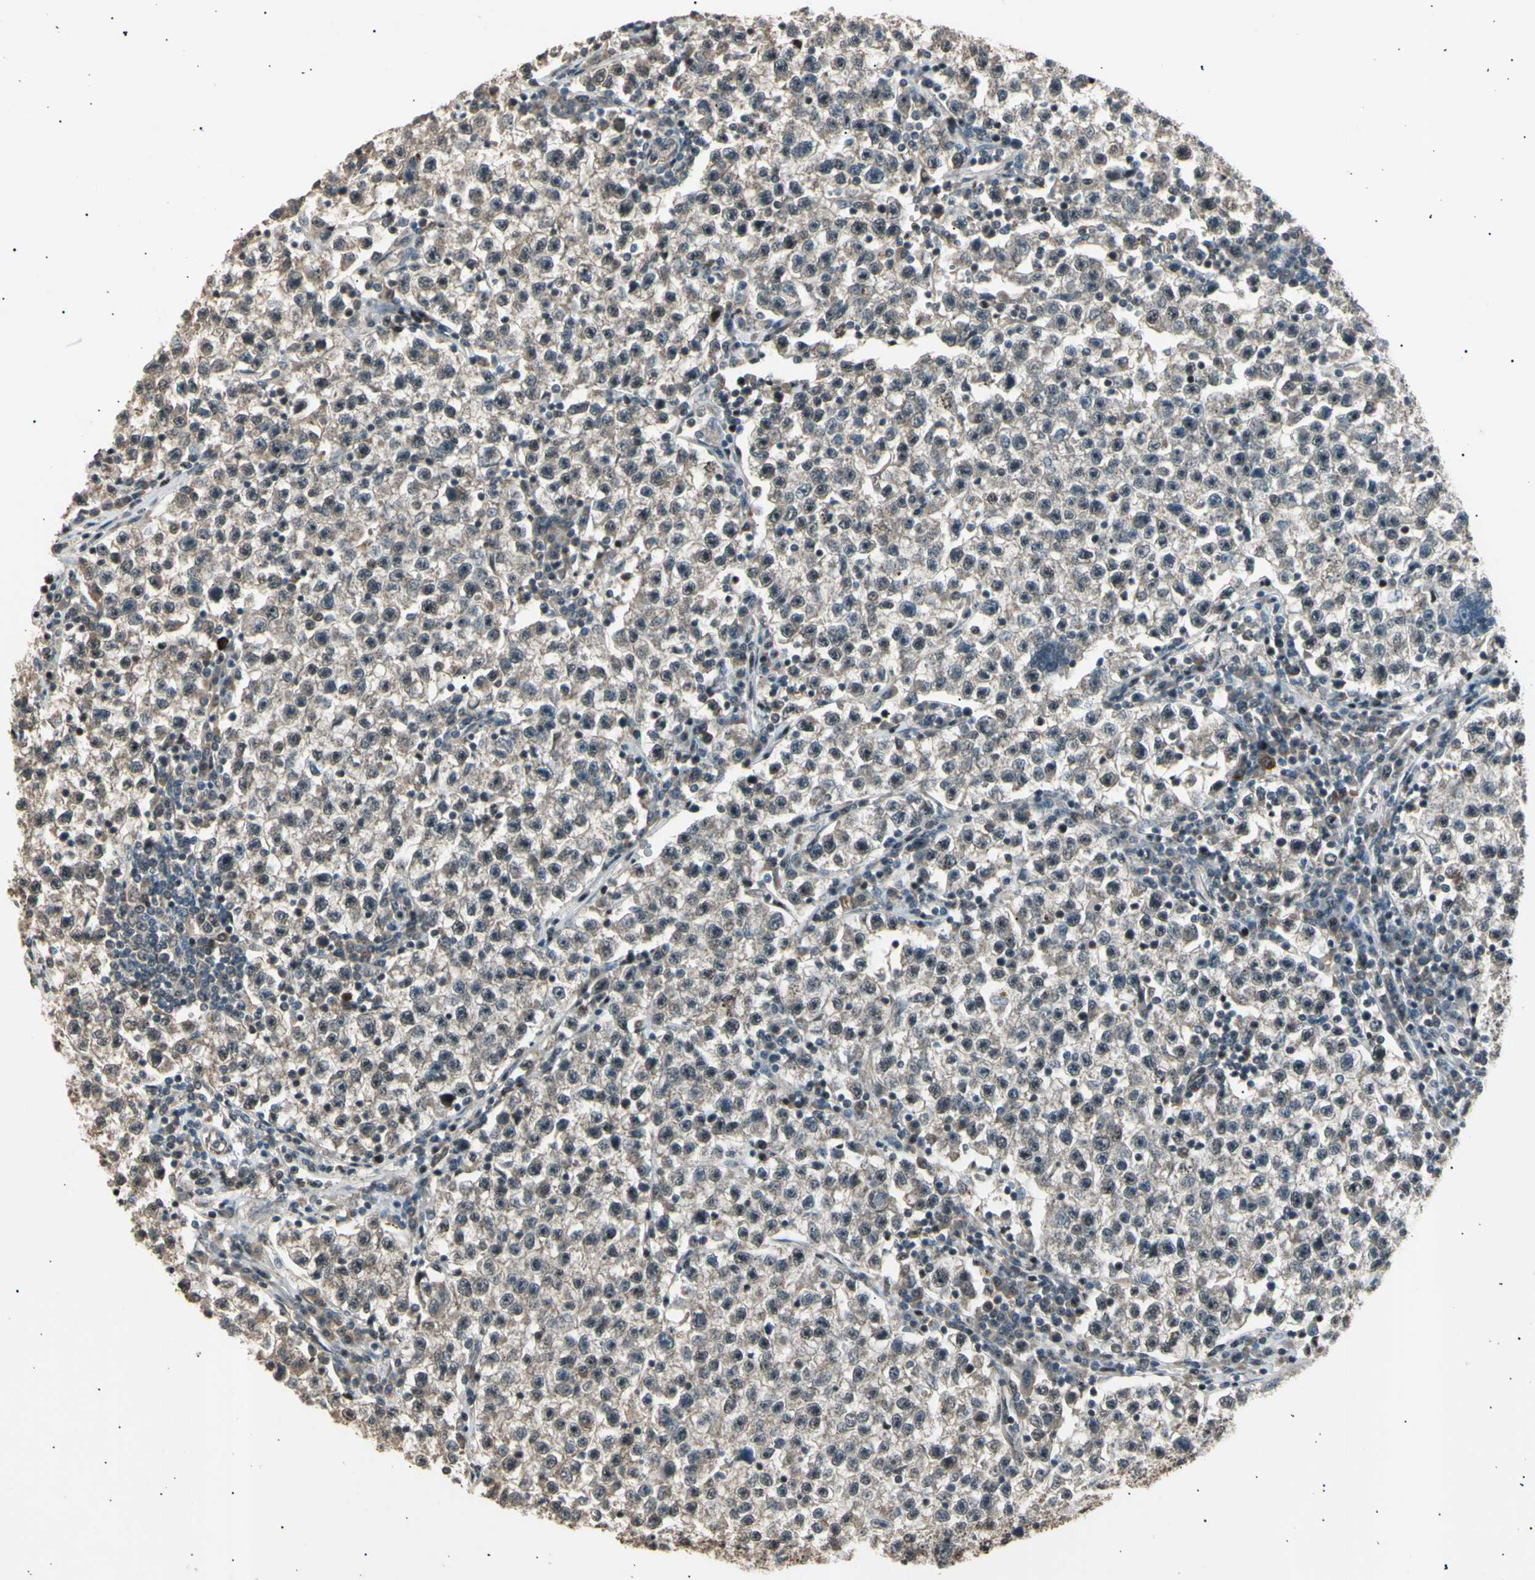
{"staining": {"intensity": "weak", "quantity": "25%-75%", "location": "cytoplasmic/membranous,nuclear"}, "tissue": "testis cancer", "cell_type": "Tumor cells", "image_type": "cancer", "snomed": [{"axis": "morphology", "description": "Seminoma, NOS"}, {"axis": "topography", "description": "Testis"}], "caption": "This histopathology image demonstrates testis seminoma stained with immunohistochemistry to label a protein in brown. The cytoplasmic/membranous and nuclear of tumor cells show weak positivity for the protein. Nuclei are counter-stained blue.", "gene": "NUAK2", "patient": {"sex": "male", "age": 22}}